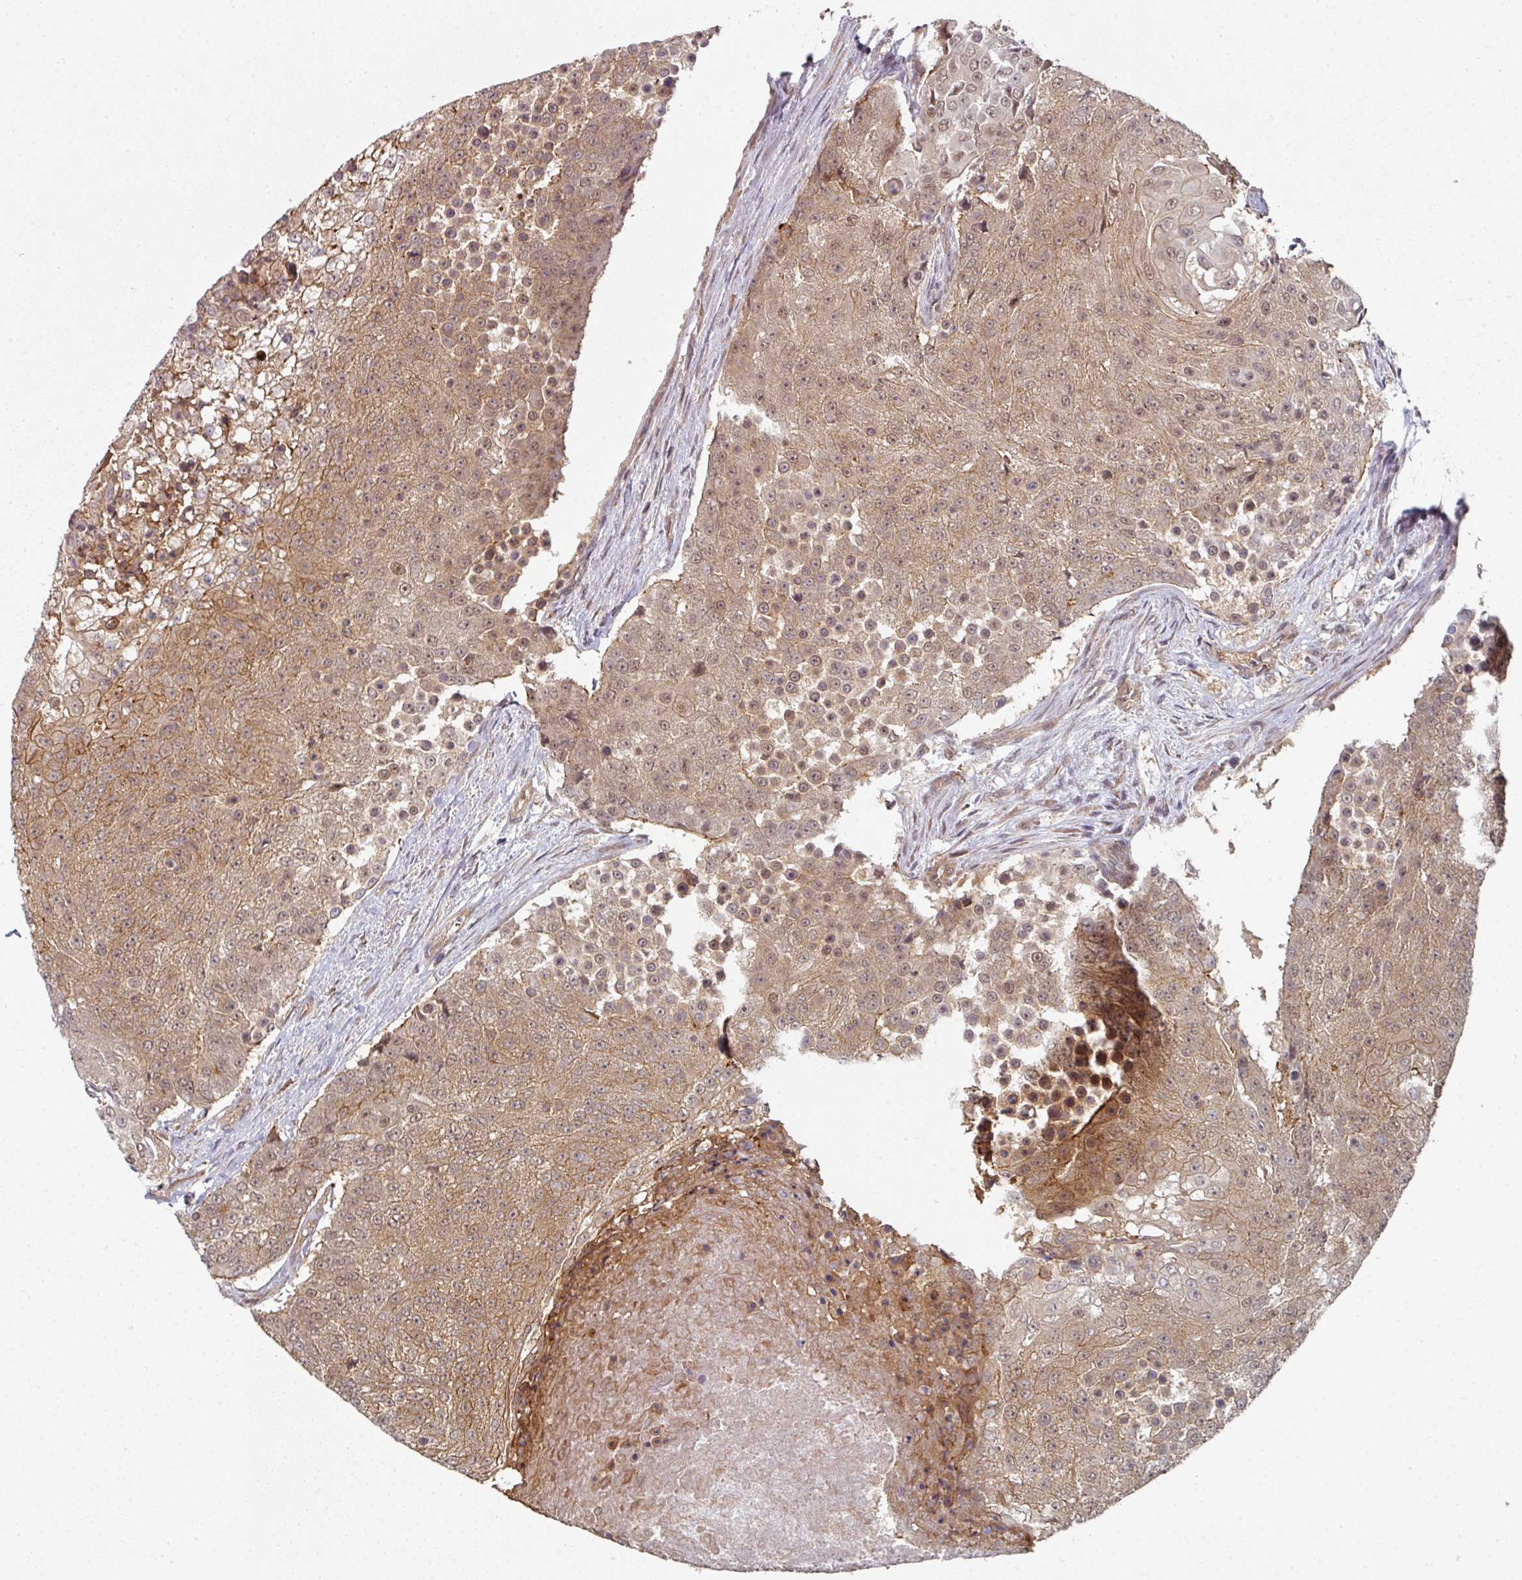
{"staining": {"intensity": "moderate", "quantity": ">75%", "location": "cytoplasmic/membranous,nuclear"}, "tissue": "urothelial cancer", "cell_type": "Tumor cells", "image_type": "cancer", "snomed": [{"axis": "morphology", "description": "Urothelial carcinoma, High grade"}, {"axis": "topography", "description": "Urinary bladder"}], "caption": "This is a histology image of IHC staining of urothelial cancer, which shows moderate staining in the cytoplasmic/membranous and nuclear of tumor cells.", "gene": "PSME3IP1", "patient": {"sex": "female", "age": 63}}